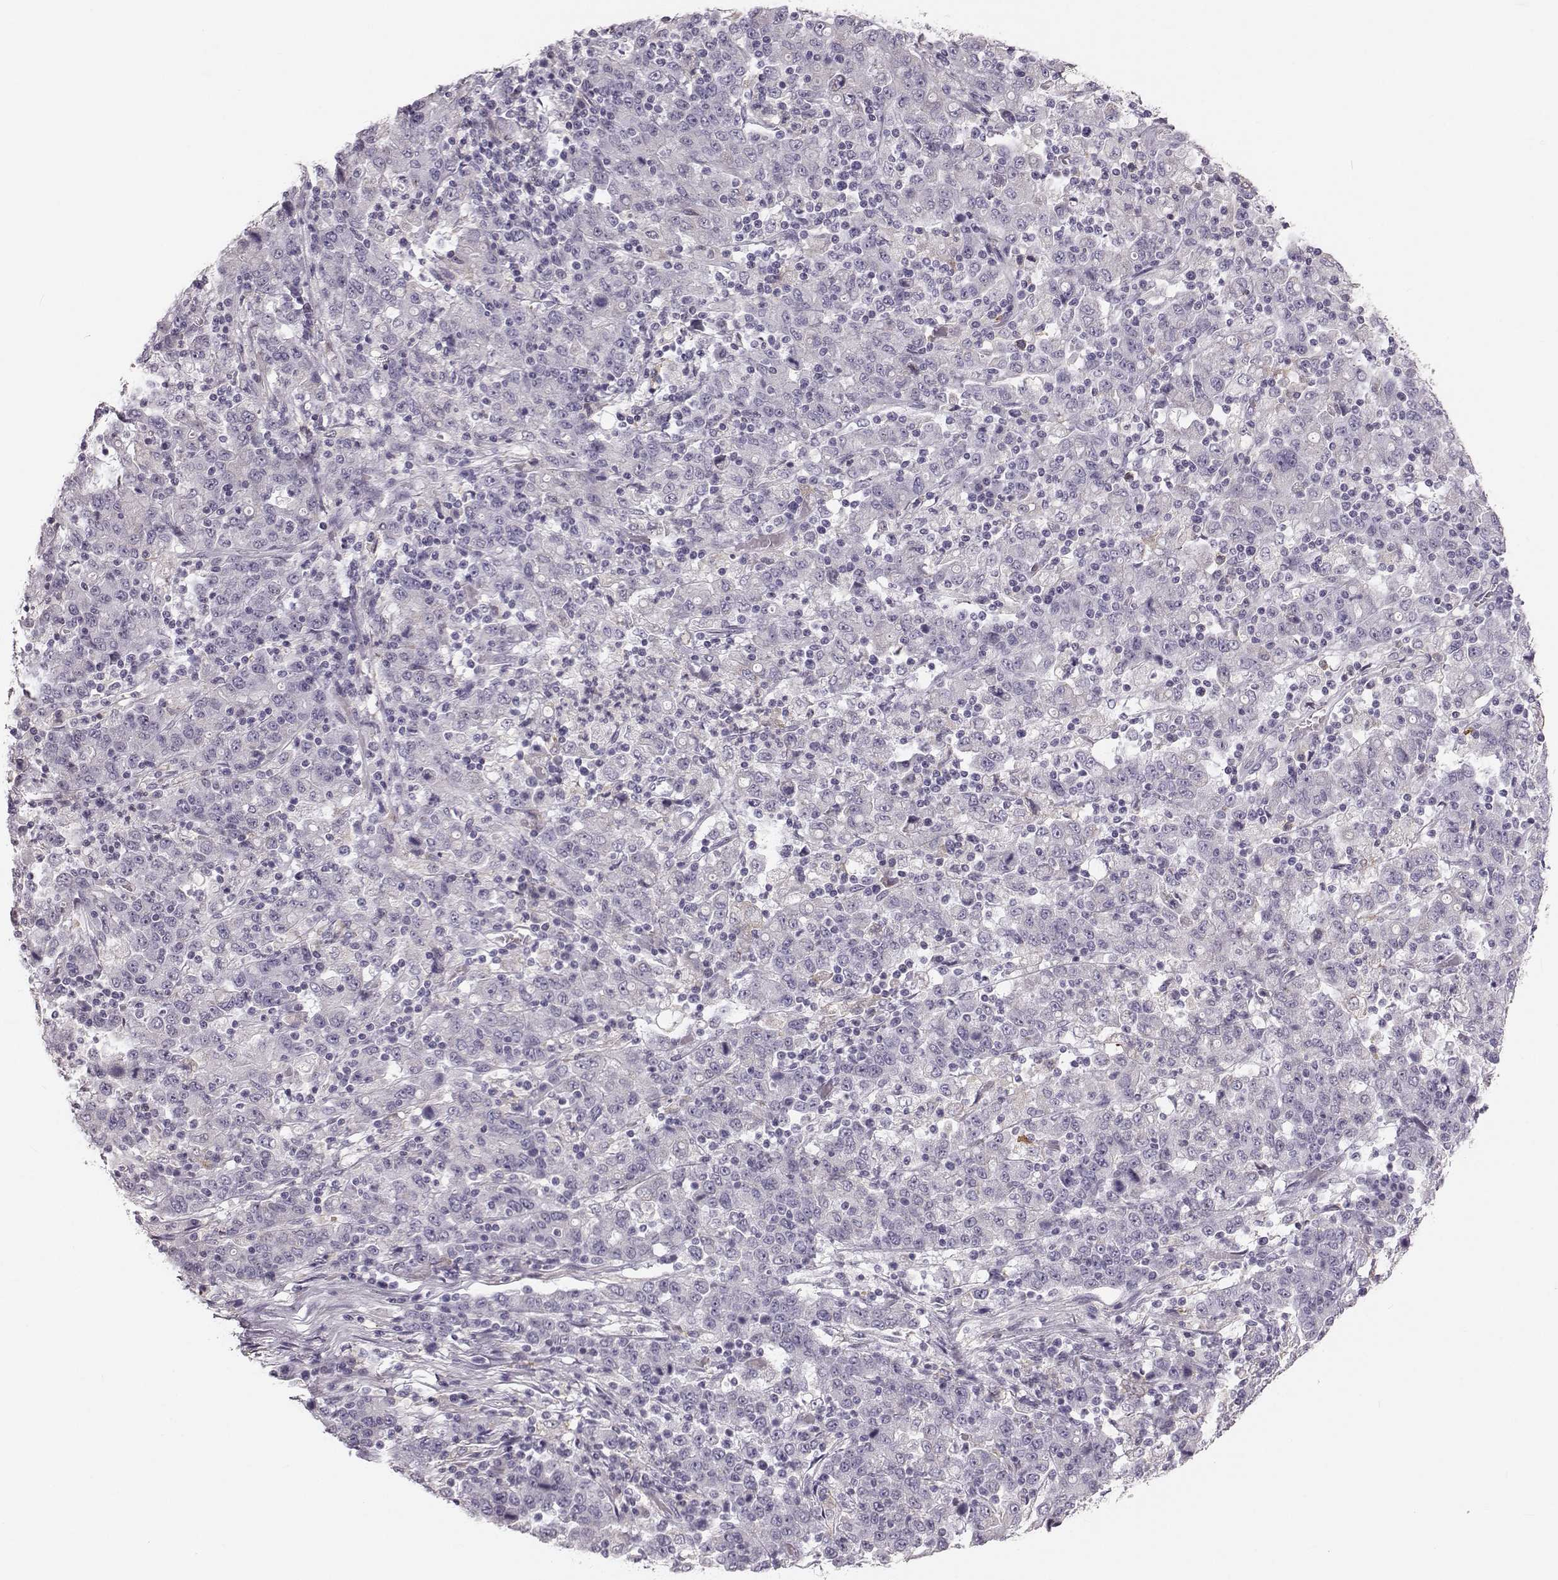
{"staining": {"intensity": "negative", "quantity": "none", "location": "none"}, "tissue": "stomach cancer", "cell_type": "Tumor cells", "image_type": "cancer", "snomed": [{"axis": "morphology", "description": "Adenocarcinoma, NOS"}, {"axis": "topography", "description": "Stomach, upper"}], "caption": "Tumor cells show no significant protein expression in stomach cancer.", "gene": "RUNDC3A", "patient": {"sex": "male", "age": 69}}